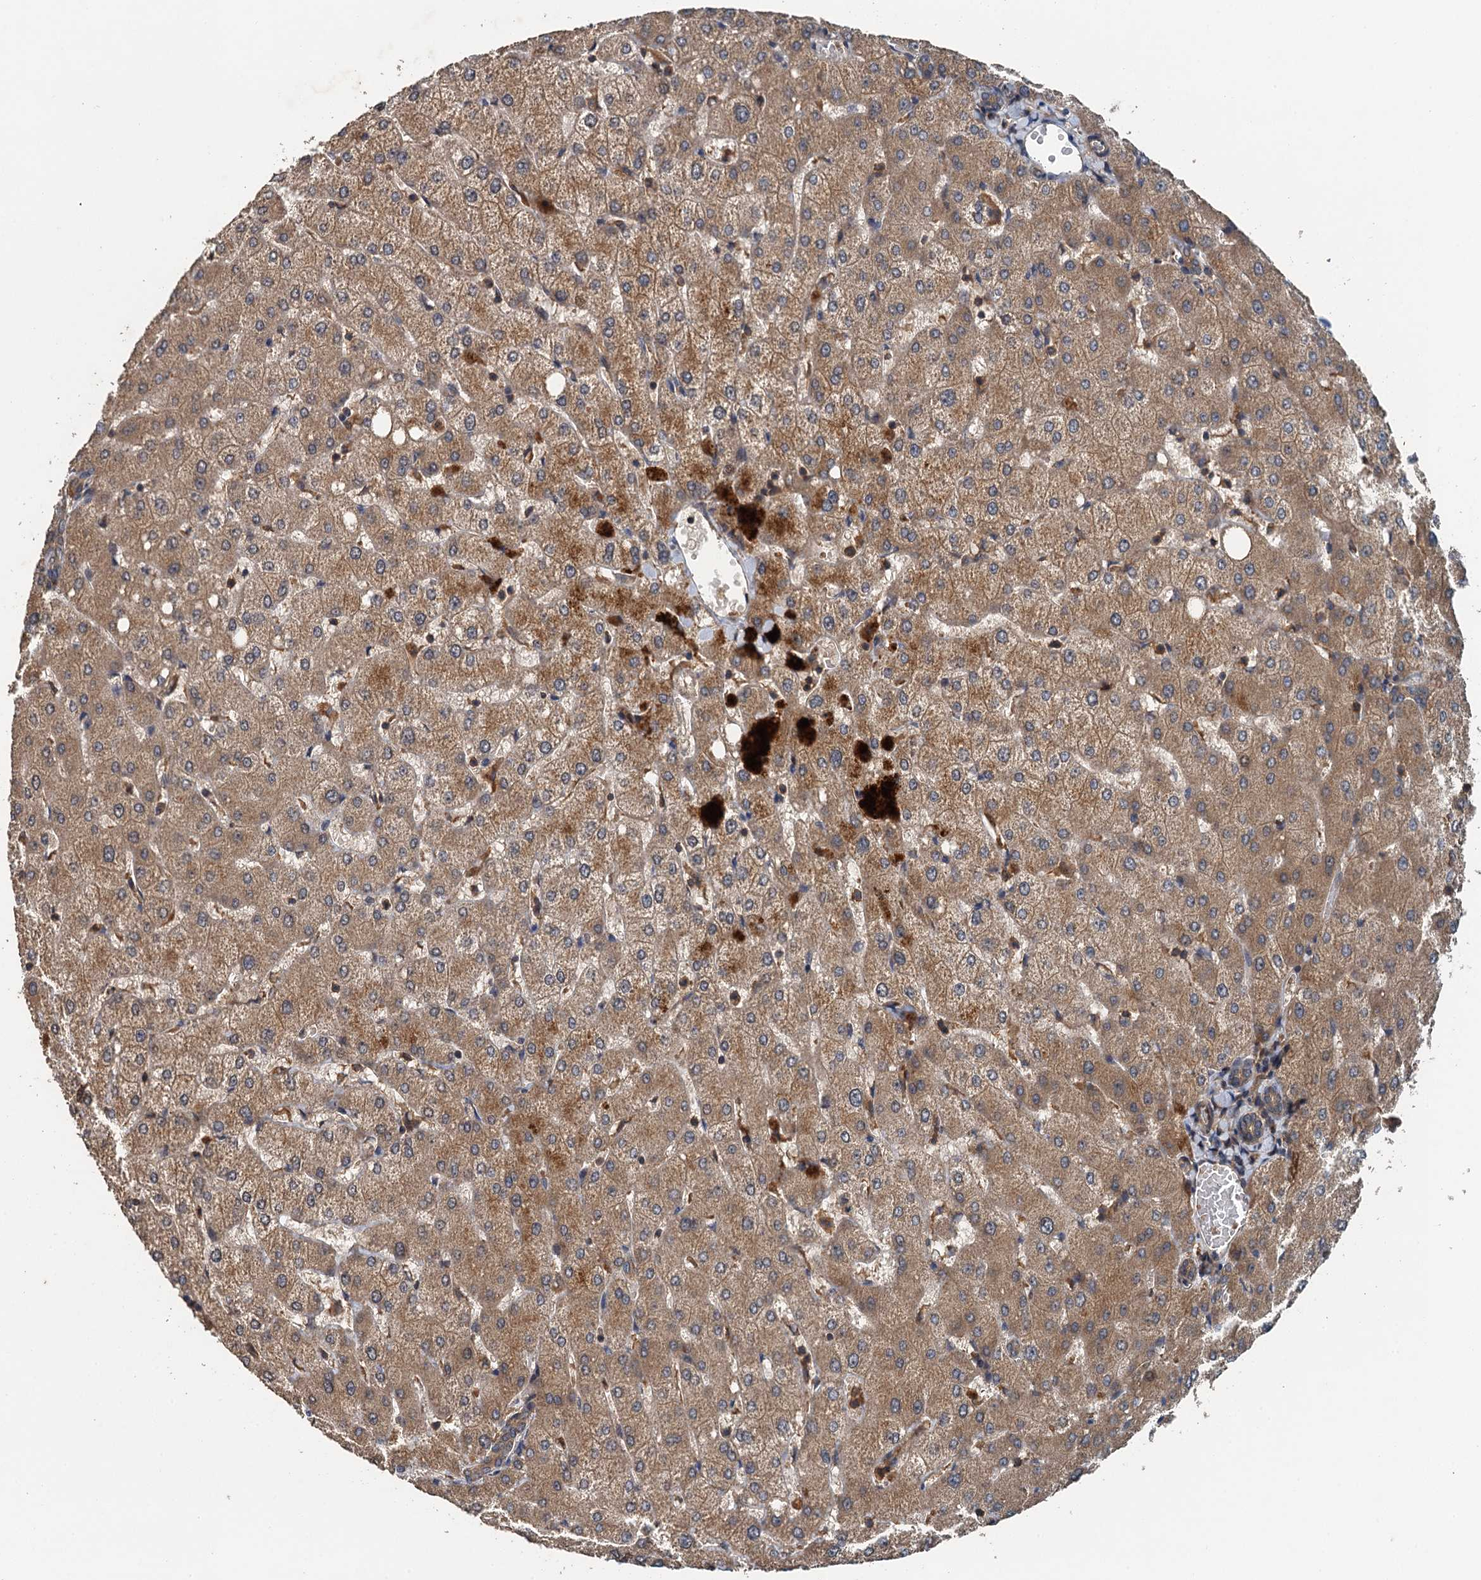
{"staining": {"intensity": "weak", "quantity": ">75%", "location": "cytoplasmic/membranous"}, "tissue": "liver", "cell_type": "Cholangiocytes", "image_type": "normal", "snomed": [{"axis": "morphology", "description": "Normal tissue, NOS"}, {"axis": "topography", "description": "Liver"}], "caption": "Cholangiocytes display weak cytoplasmic/membranous expression in approximately >75% of cells in normal liver.", "gene": "BORCS5", "patient": {"sex": "female", "age": 54}}